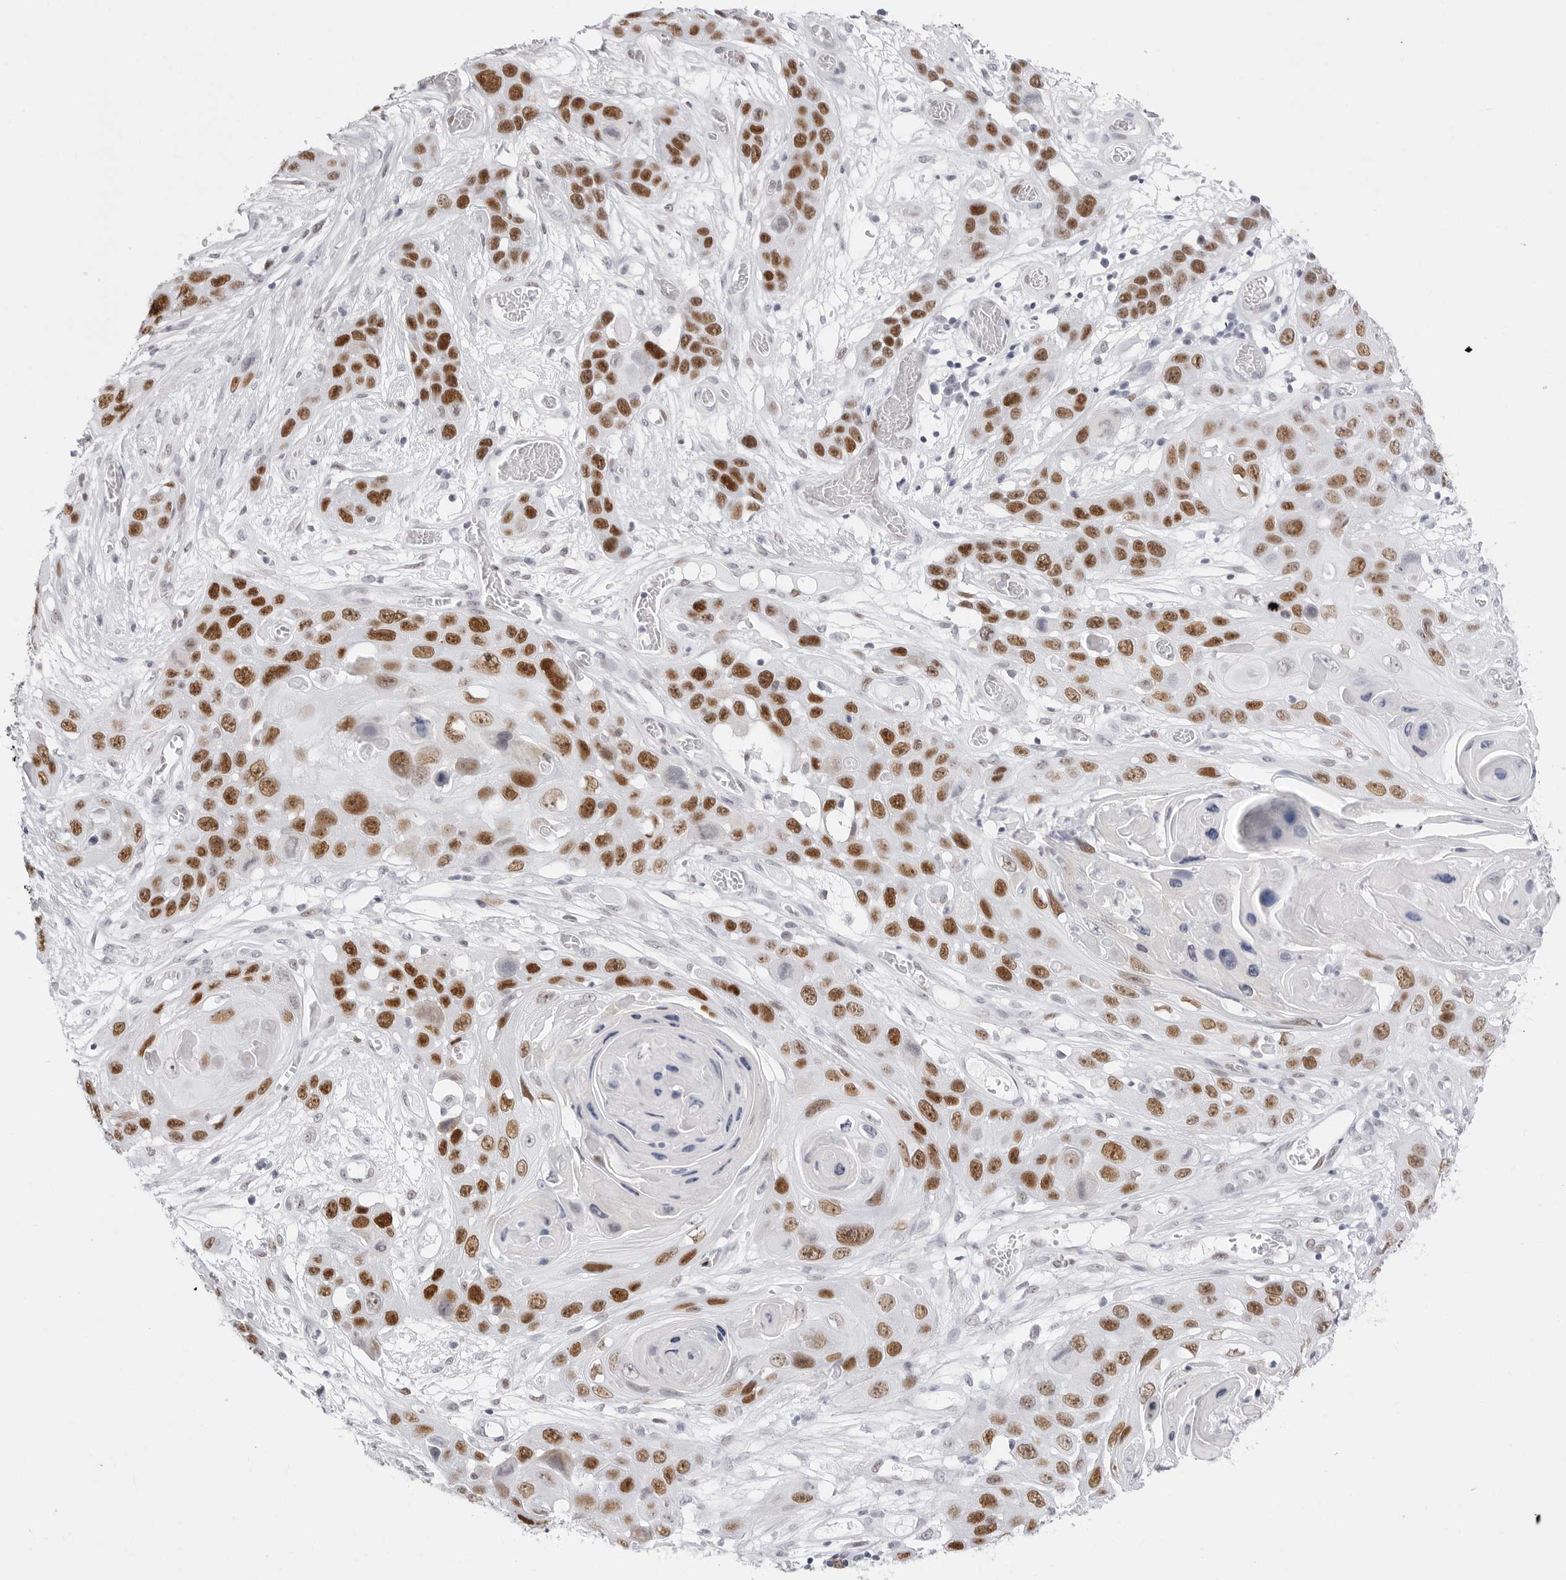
{"staining": {"intensity": "strong", "quantity": ">75%", "location": "nuclear"}, "tissue": "skin cancer", "cell_type": "Tumor cells", "image_type": "cancer", "snomed": [{"axis": "morphology", "description": "Squamous cell carcinoma, NOS"}, {"axis": "topography", "description": "Skin"}], "caption": "DAB (3,3'-diaminobenzidine) immunohistochemical staining of skin cancer (squamous cell carcinoma) exhibits strong nuclear protein staining in about >75% of tumor cells.", "gene": "NASP", "patient": {"sex": "male", "age": 55}}